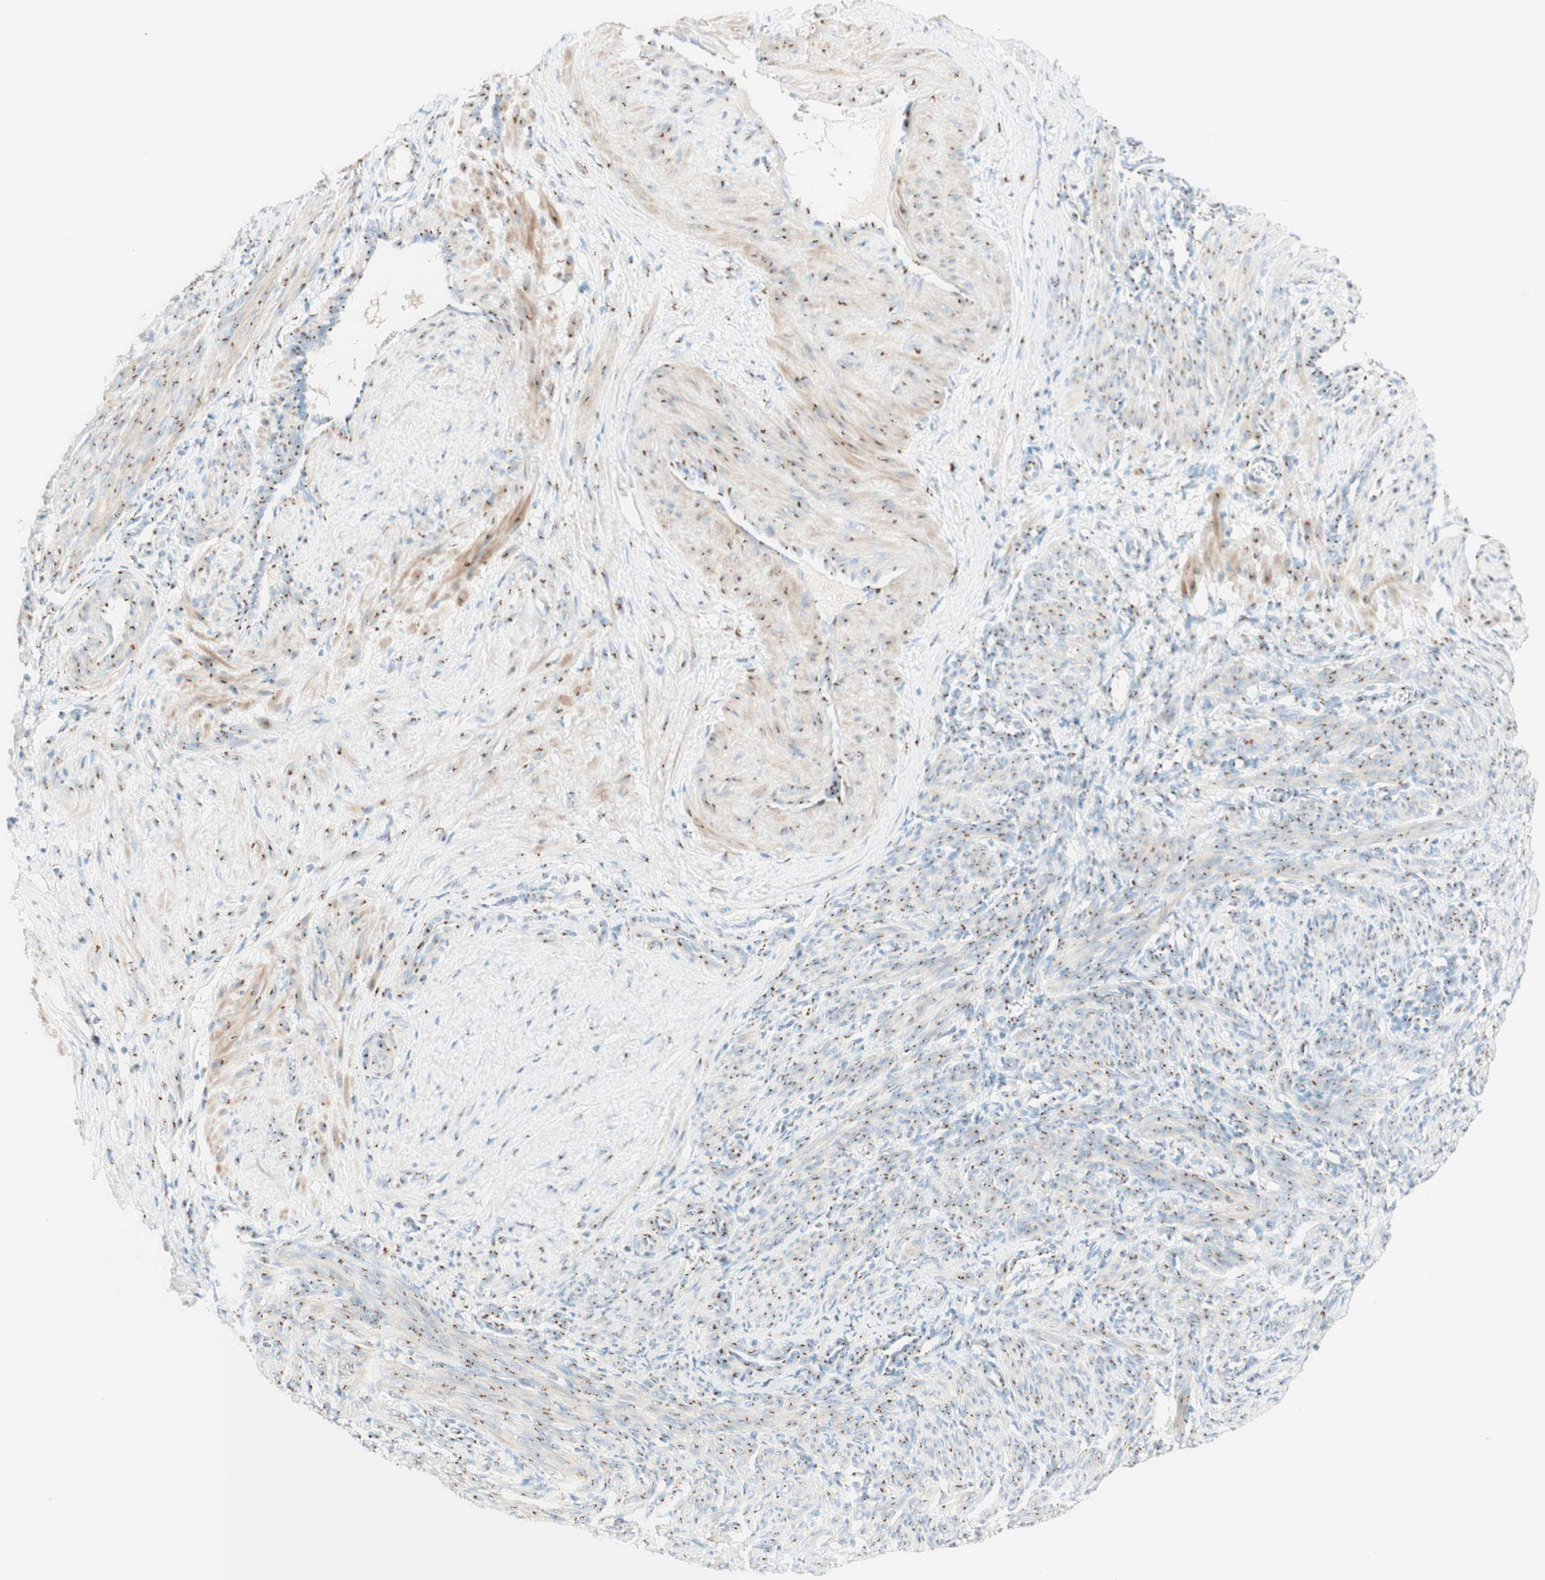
{"staining": {"intensity": "moderate", "quantity": "25%-75%", "location": "cytoplasmic/membranous"}, "tissue": "smooth muscle", "cell_type": "Smooth muscle cells", "image_type": "normal", "snomed": [{"axis": "morphology", "description": "Normal tissue, NOS"}, {"axis": "topography", "description": "Endometrium"}], "caption": "Protein expression analysis of unremarkable smooth muscle demonstrates moderate cytoplasmic/membranous positivity in about 25%-75% of smooth muscle cells. (DAB IHC with brightfield microscopy, high magnification).", "gene": "GOLGB1", "patient": {"sex": "female", "age": 33}}